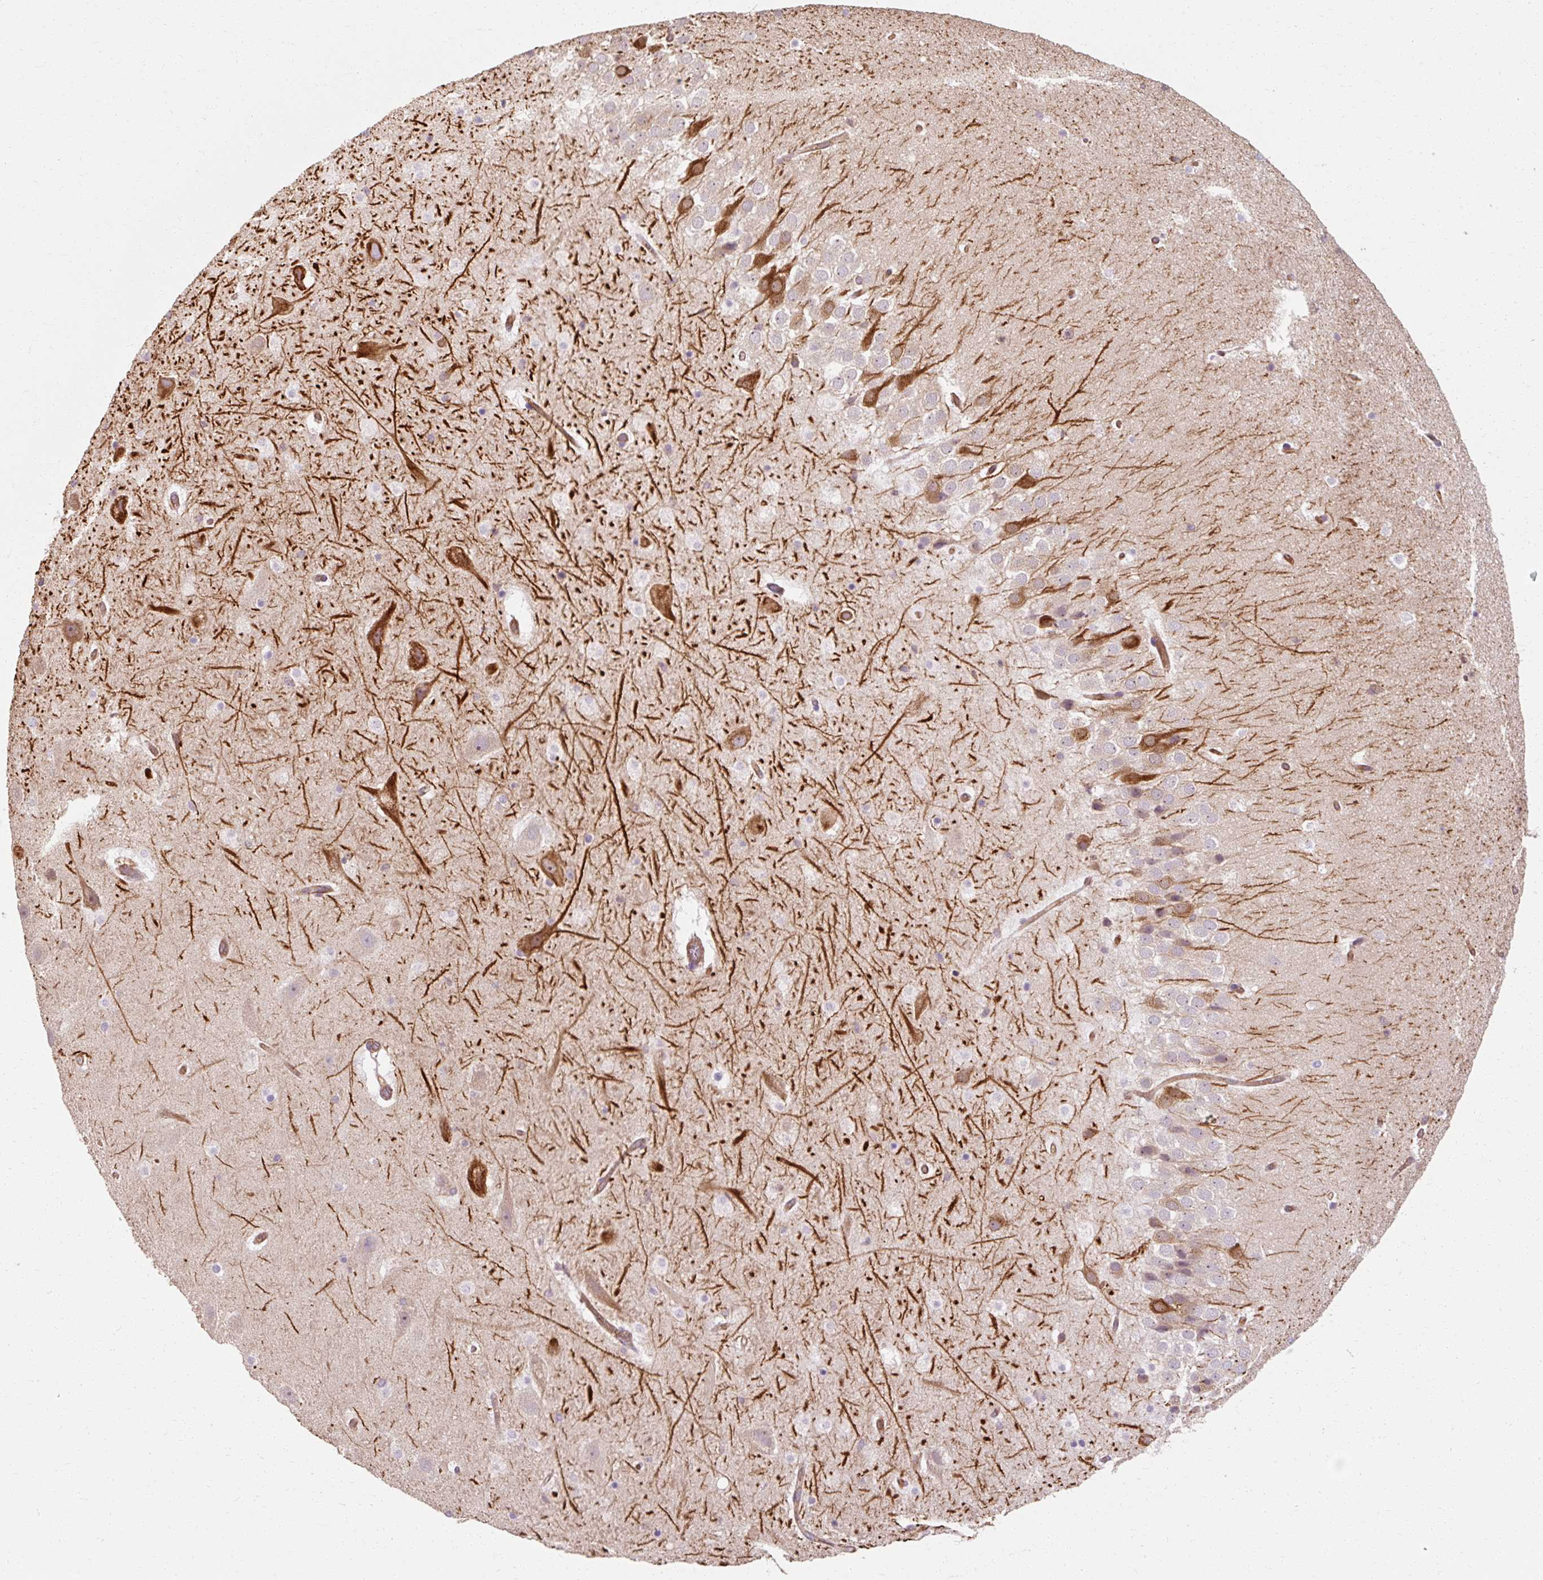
{"staining": {"intensity": "negative", "quantity": "none", "location": "none"}, "tissue": "hippocampus", "cell_type": "Glial cells", "image_type": "normal", "snomed": [{"axis": "morphology", "description": "Normal tissue, NOS"}, {"axis": "topography", "description": "Hippocampus"}], "caption": "High power microscopy image of an immunohistochemistry micrograph of unremarkable hippocampus, revealing no significant expression in glial cells. The staining was performed using DAB to visualize the protein expression in brown, while the nuclei were stained in blue with hematoxylin (Magnification: 20x).", "gene": "TBC1D4", "patient": {"sex": "male", "age": 37}}